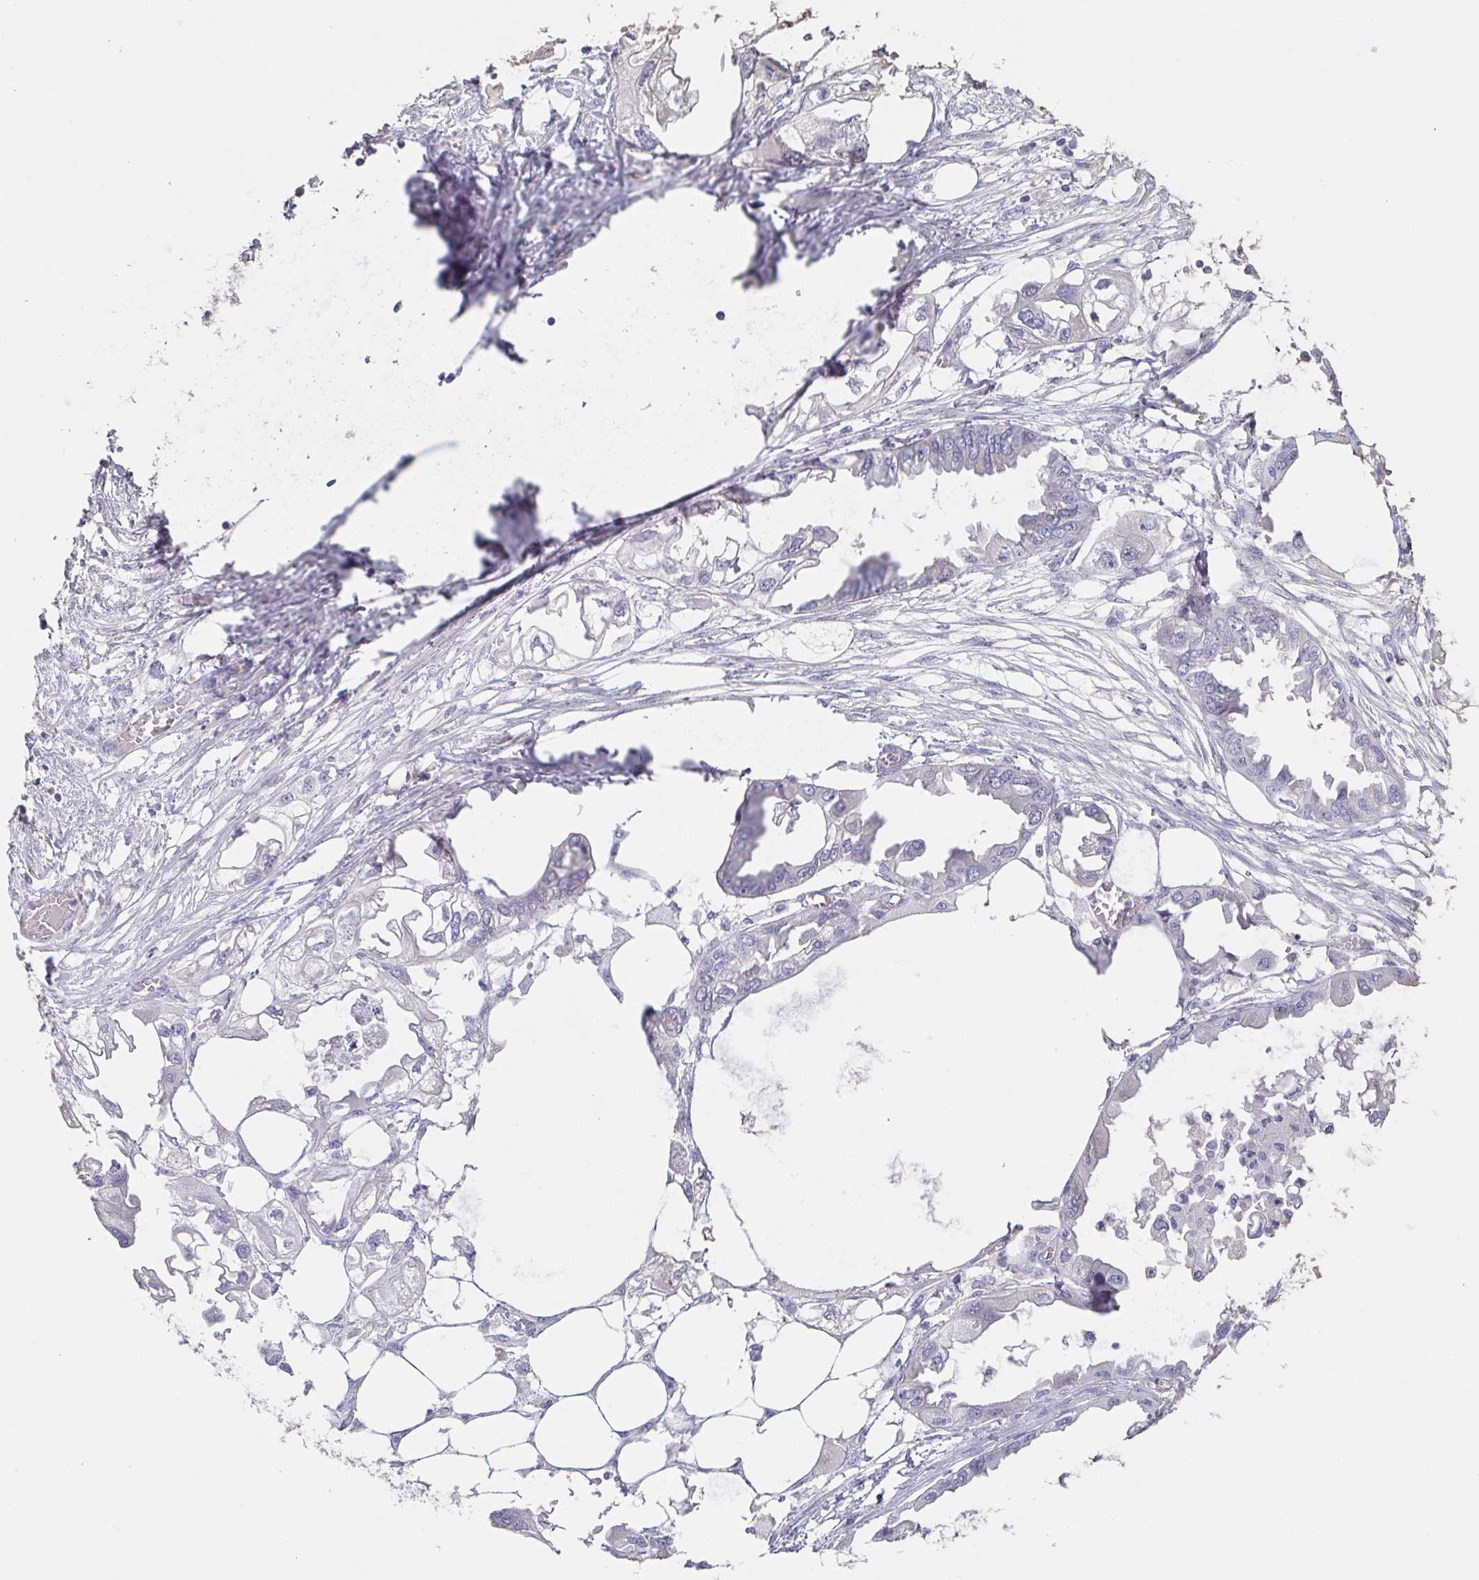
{"staining": {"intensity": "negative", "quantity": "none", "location": "none"}, "tissue": "endometrial cancer", "cell_type": "Tumor cells", "image_type": "cancer", "snomed": [{"axis": "morphology", "description": "Adenocarcinoma, NOS"}, {"axis": "morphology", "description": "Adenocarcinoma, metastatic, NOS"}, {"axis": "topography", "description": "Adipose tissue"}, {"axis": "topography", "description": "Endometrium"}], "caption": "This is an immunohistochemistry image of adenocarcinoma (endometrial). There is no staining in tumor cells.", "gene": "BPIFA2", "patient": {"sex": "female", "age": 67}}